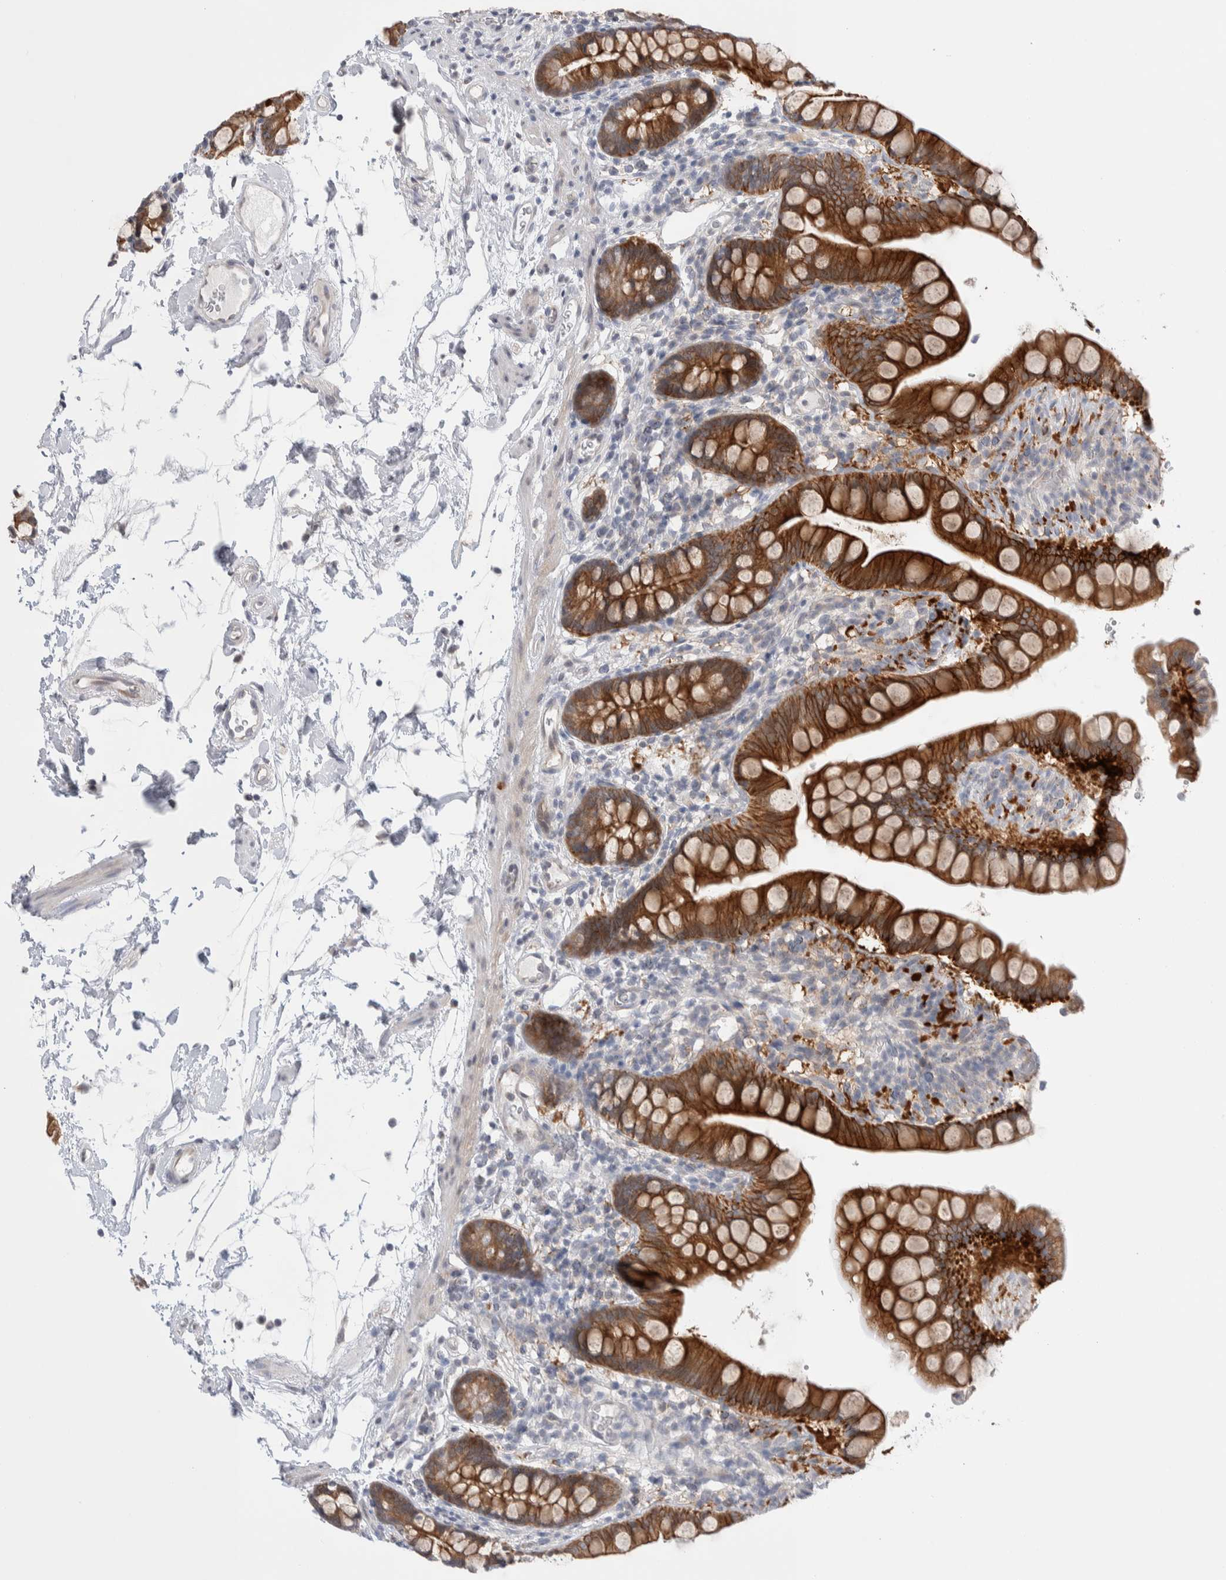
{"staining": {"intensity": "strong", "quantity": "25%-75%", "location": "cytoplasmic/membranous"}, "tissue": "small intestine", "cell_type": "Glandular cells", "image_type": "normal", "snomed": [{"axis": "morphology", "description": "Normal tissue, NOS"}, {"axis": "topography", "description": "Small intestine"}], "caption": "Small intestine stained with DAB (3,3'-diaminobenzidine) IHC demonstrates high levels of strong cytoplasmic/membranous expression in approximately 25%-75% of glandular cells.", "gene": "C1orf112", "patient": {"sex": "female", "age": 84}}